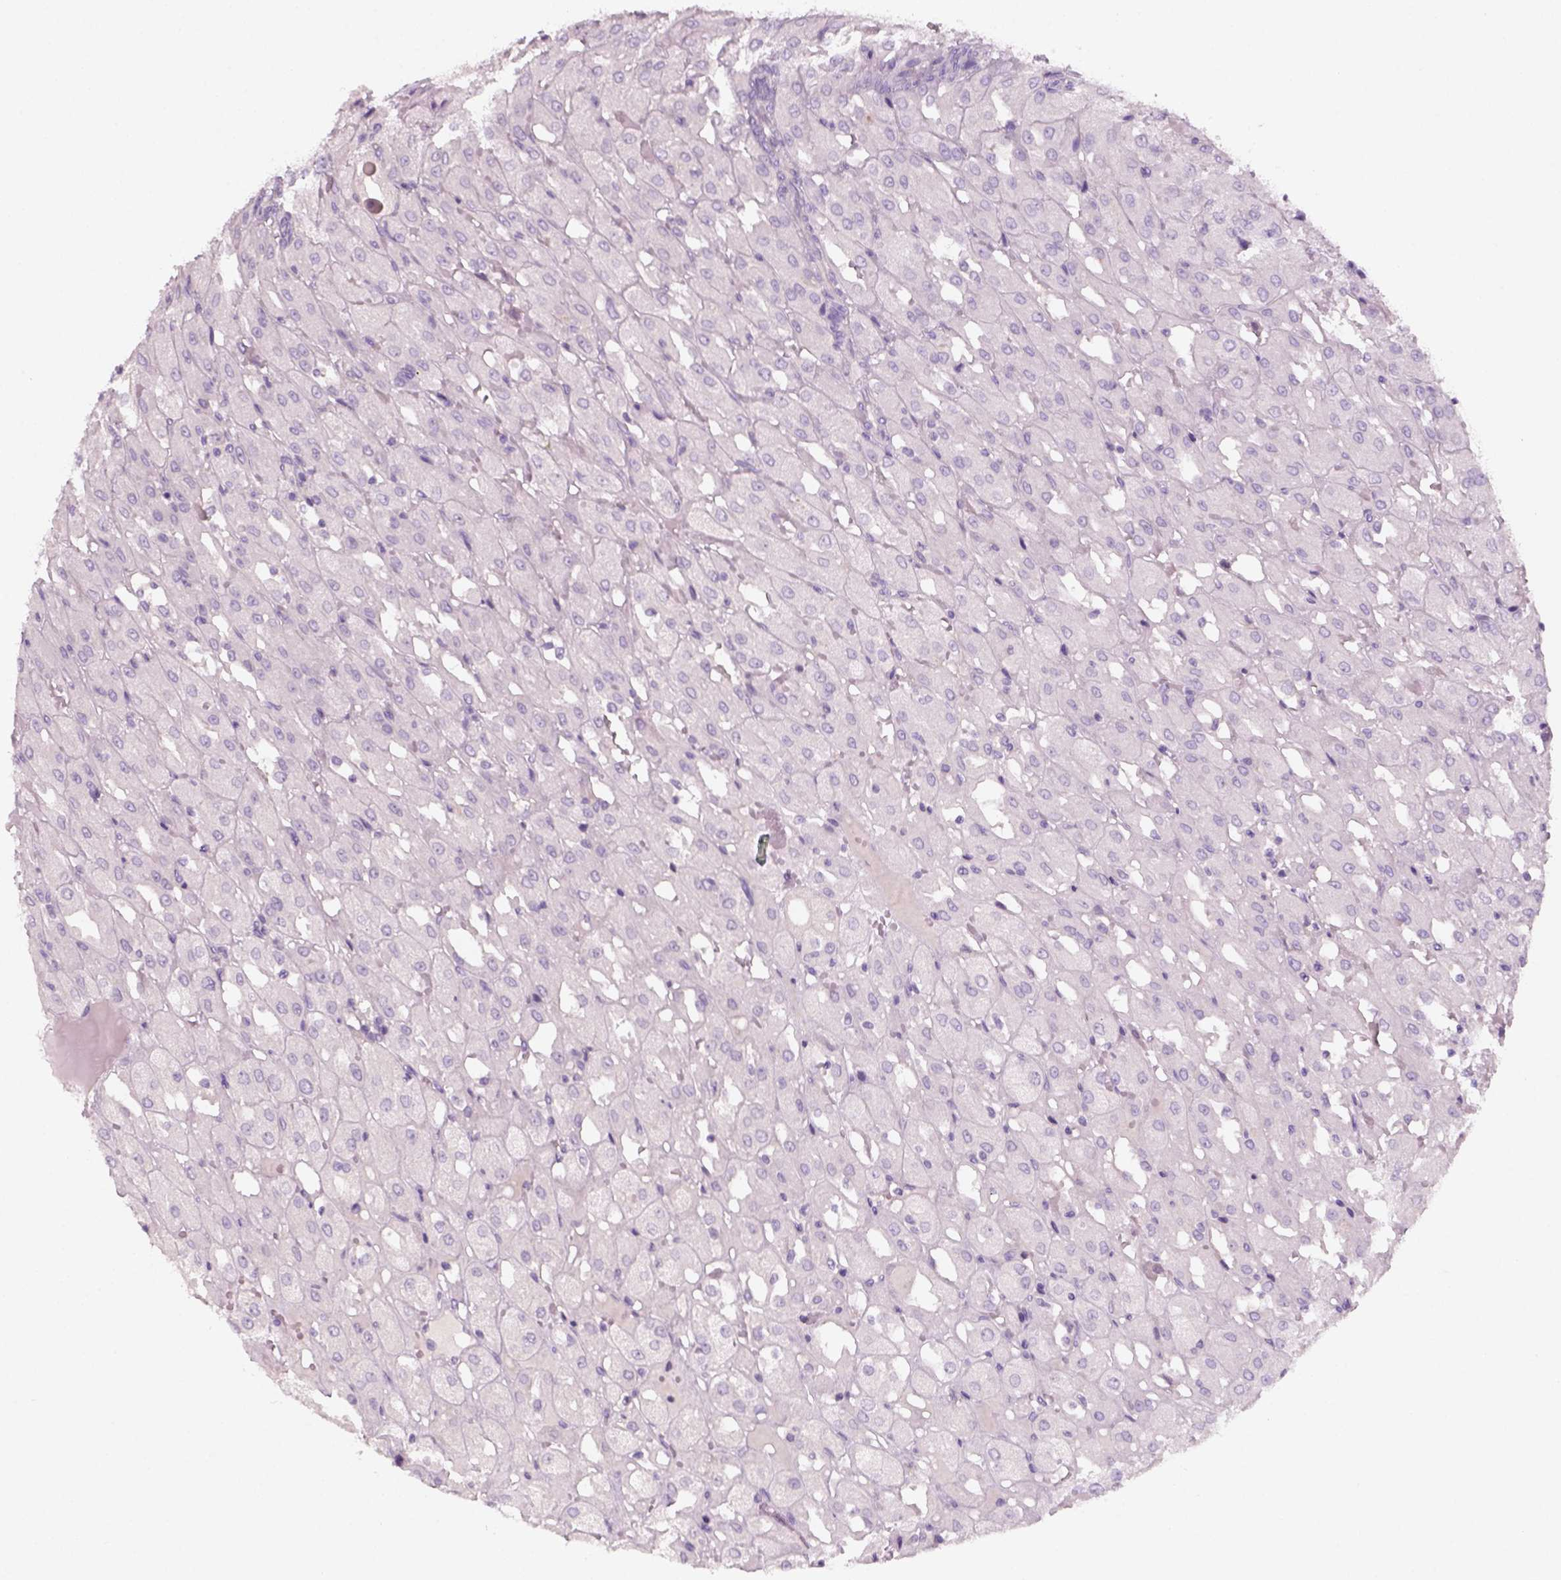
{"staining": {"intensity": "negative", "quantity": "none", "location": "none"}, "tissue": "renal cancer", "cell_type": "Tumor cells", "image_type": "cancer", "snomed": [{"axis": "morphology", "description": "Adenocarcinoma, NOS"}, {"axis": "topography", "description": "Kidney"}], "caption": "A photomicrograph of human renal adenocarcinoma is negative for staining in tumor cells.", "gene": "KRT25", "patient": {"sex": "male", "age": 72}}